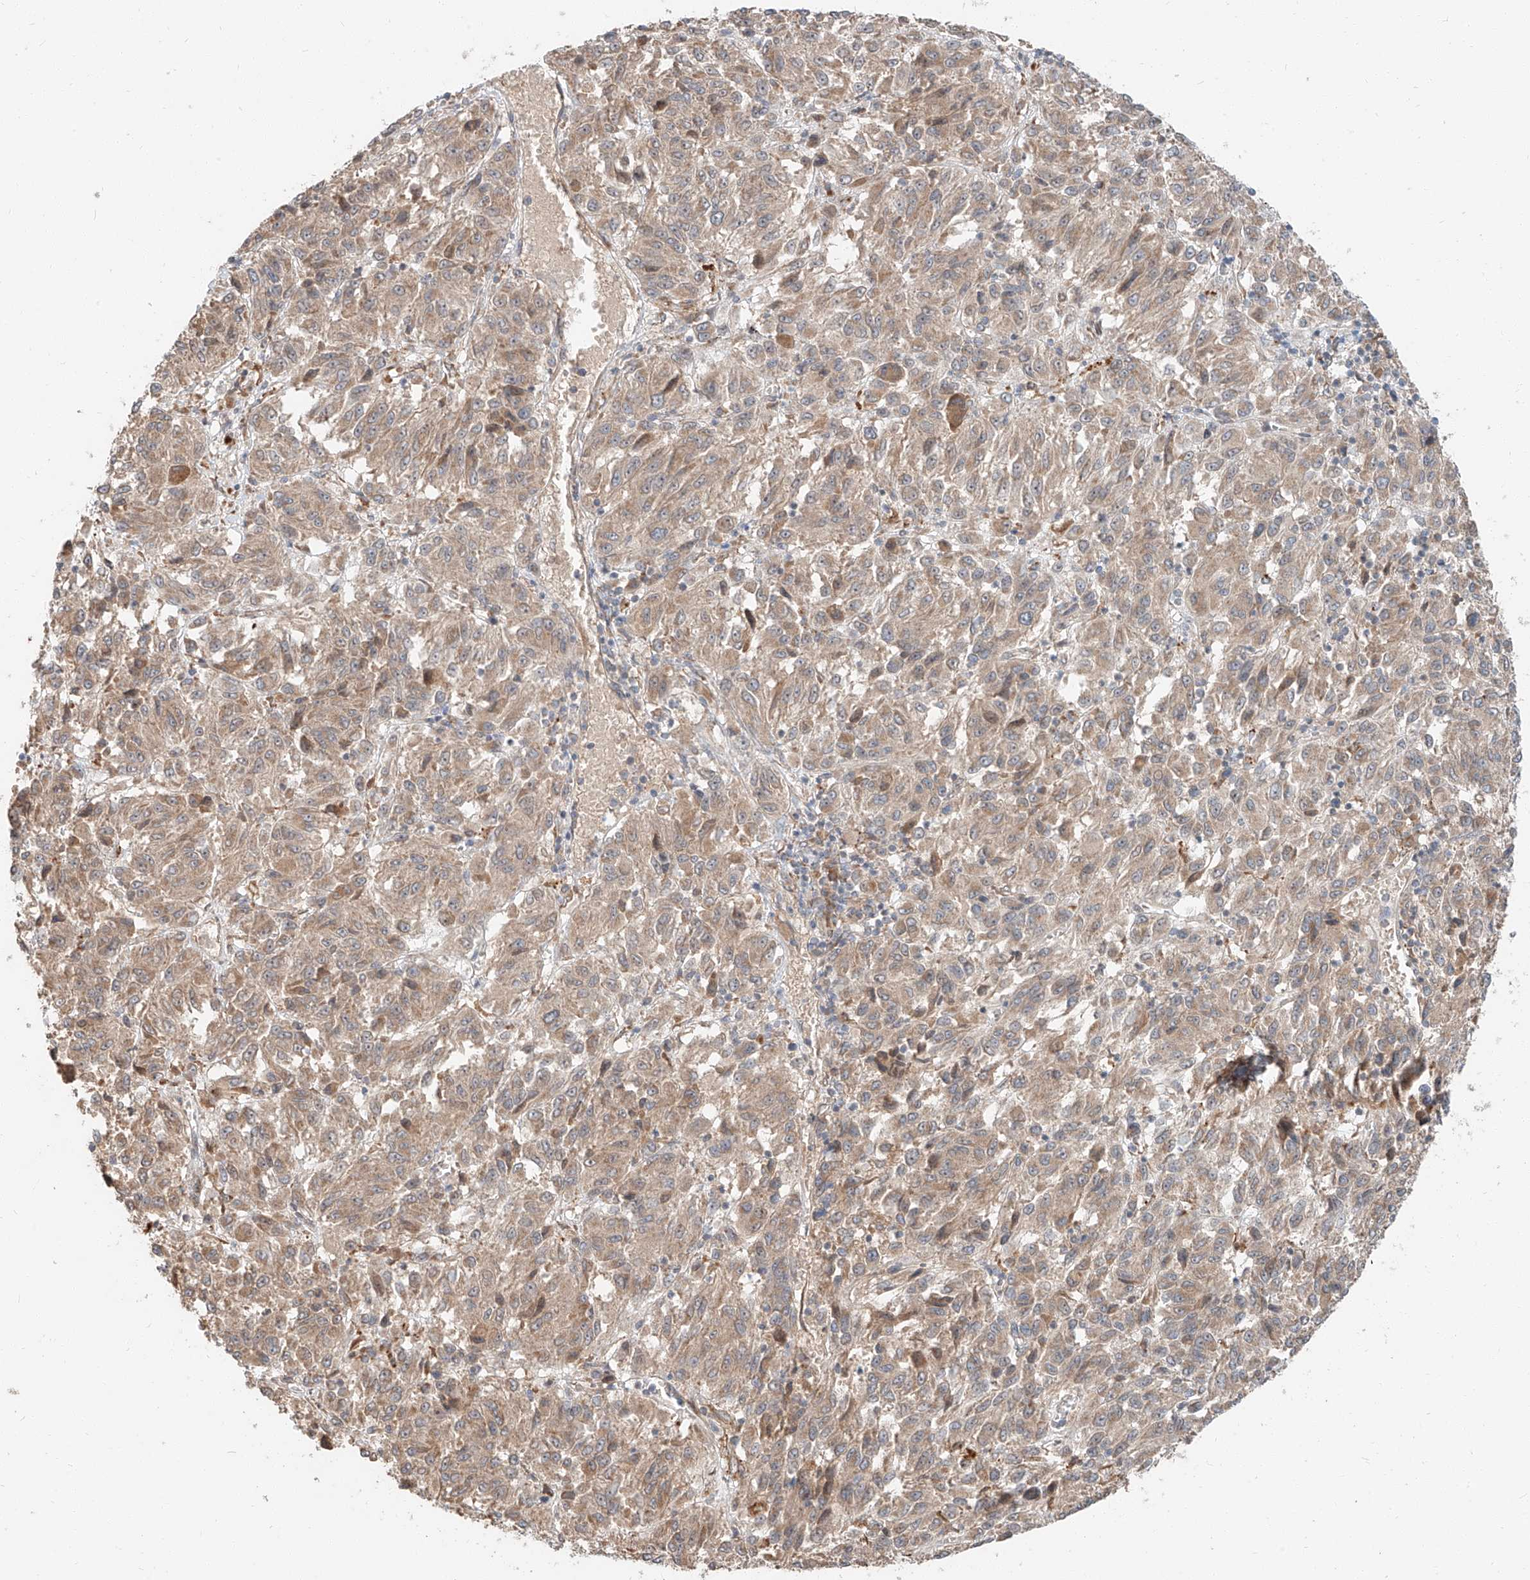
{"staining": {"intensity": "weak", "quantity": ">75%", "location": "cytoplasmic/membranous"}, "tissue": "melanoma", "cell_type": "Tumor cells", "image_type": "cancer", "snomed": [{"axis": "morphology", "description": "Malignant melanoma, Metastatic site"}, {"axis": "topography", "description": "Lung"}], "caption": "About >75% of tumor cells in malignant melanoma (metastatic site) demonstrate weak cytoplasmic/membranous protein staining as visualized by brown immunohistochemical staining.", "gene": "STX19", "patient": {"sex": "male", "age": 64}}